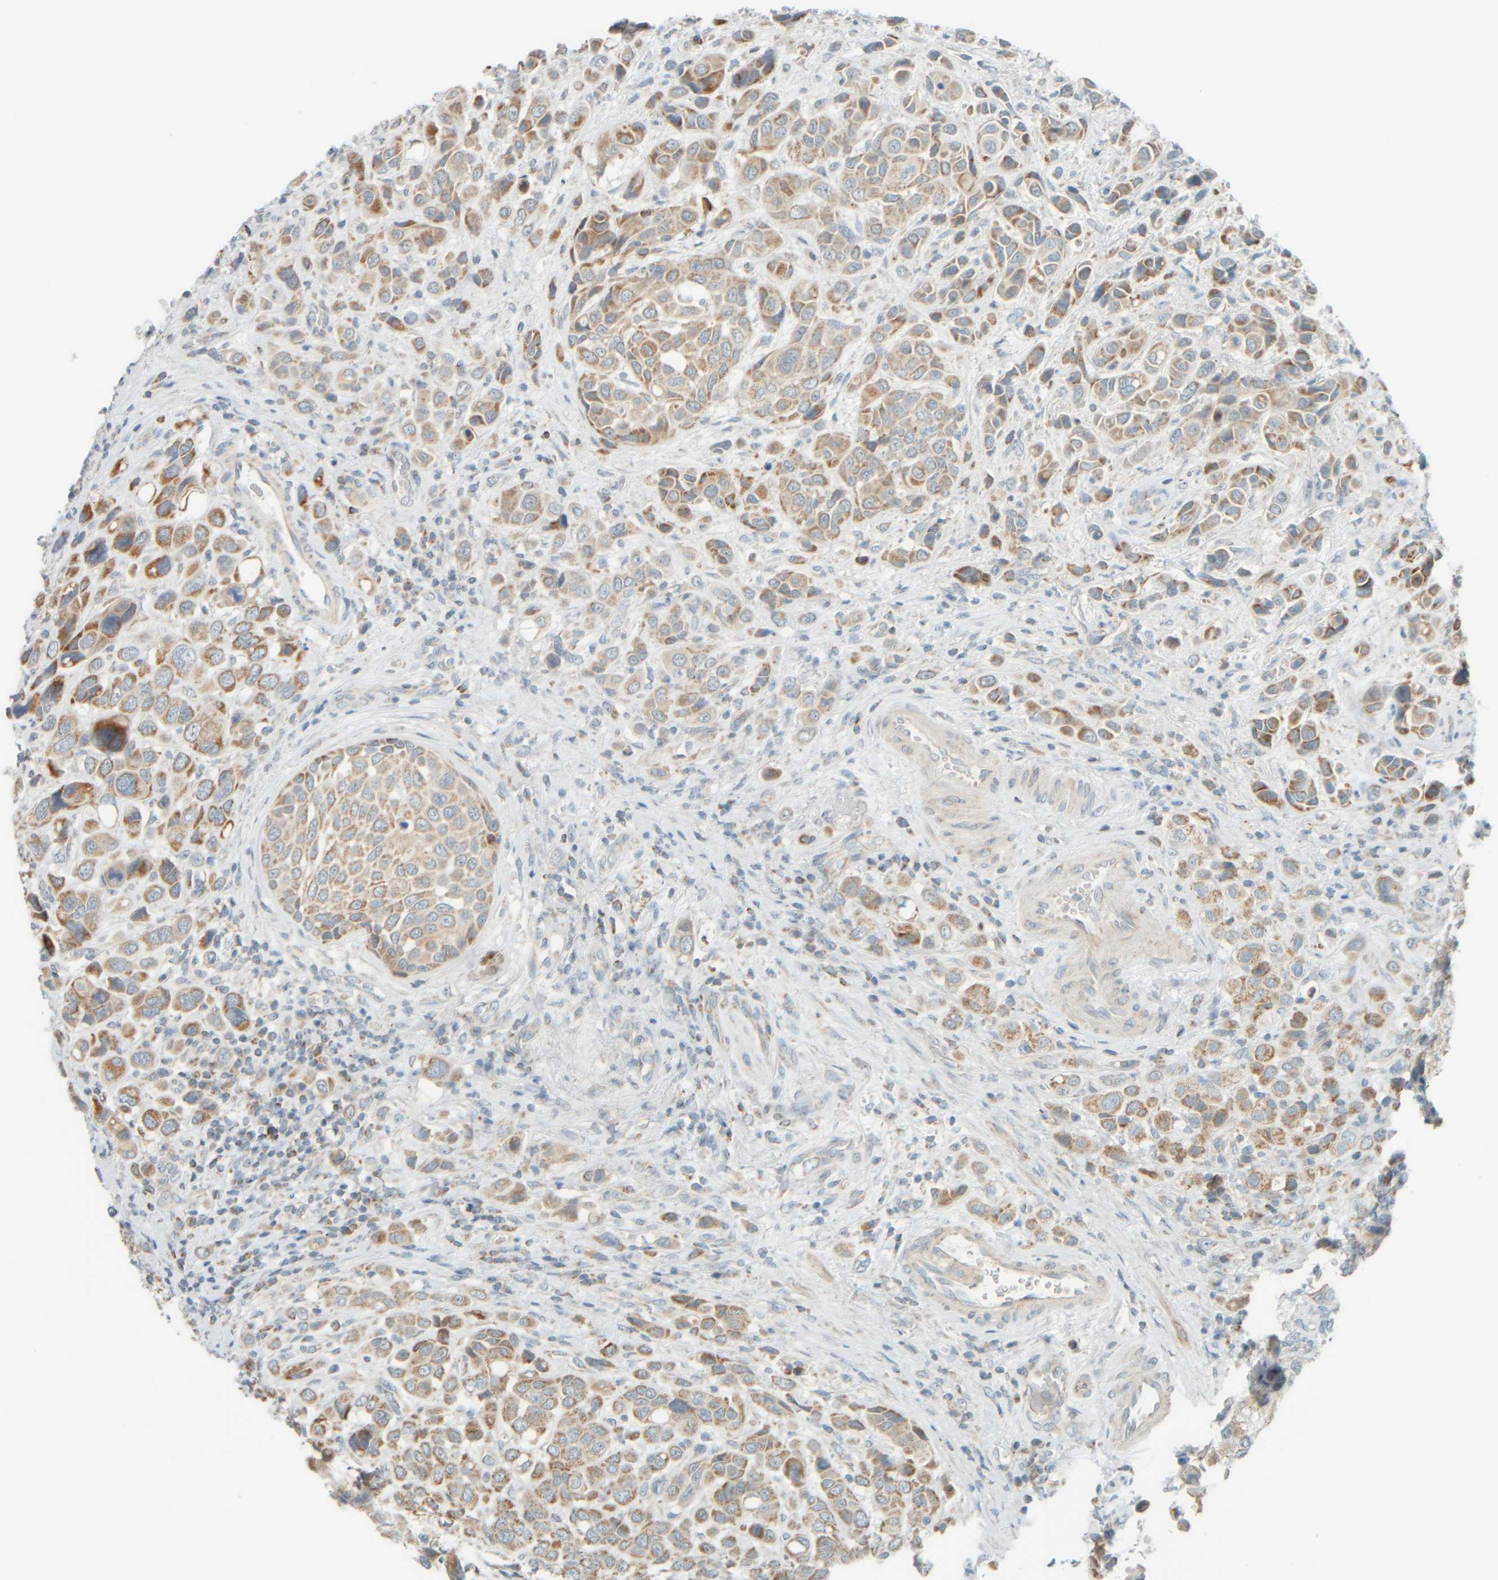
{"staining": {"intensity": "moderate", "quantity": ">75%", "location": "cytoplasmic/membranous"}, "tissue": "urothelial cancer", "cell_type": "Tumor cells", "image_type": "cancer", "snomed": [{"axis": "morphology", "description": "Urothelial carcinoma, High grade"}, {"axis": "topography", "description": "Urinary bladder"}], "caption": "A brown stain shows moderate cytoplasmic/membranous positivity of a protein in human urothelial carcinoma (high-grade) tumor cells.", "gene": "PTGES3L-AARSD1", "patient": {"sex": "male", "age": 50}}